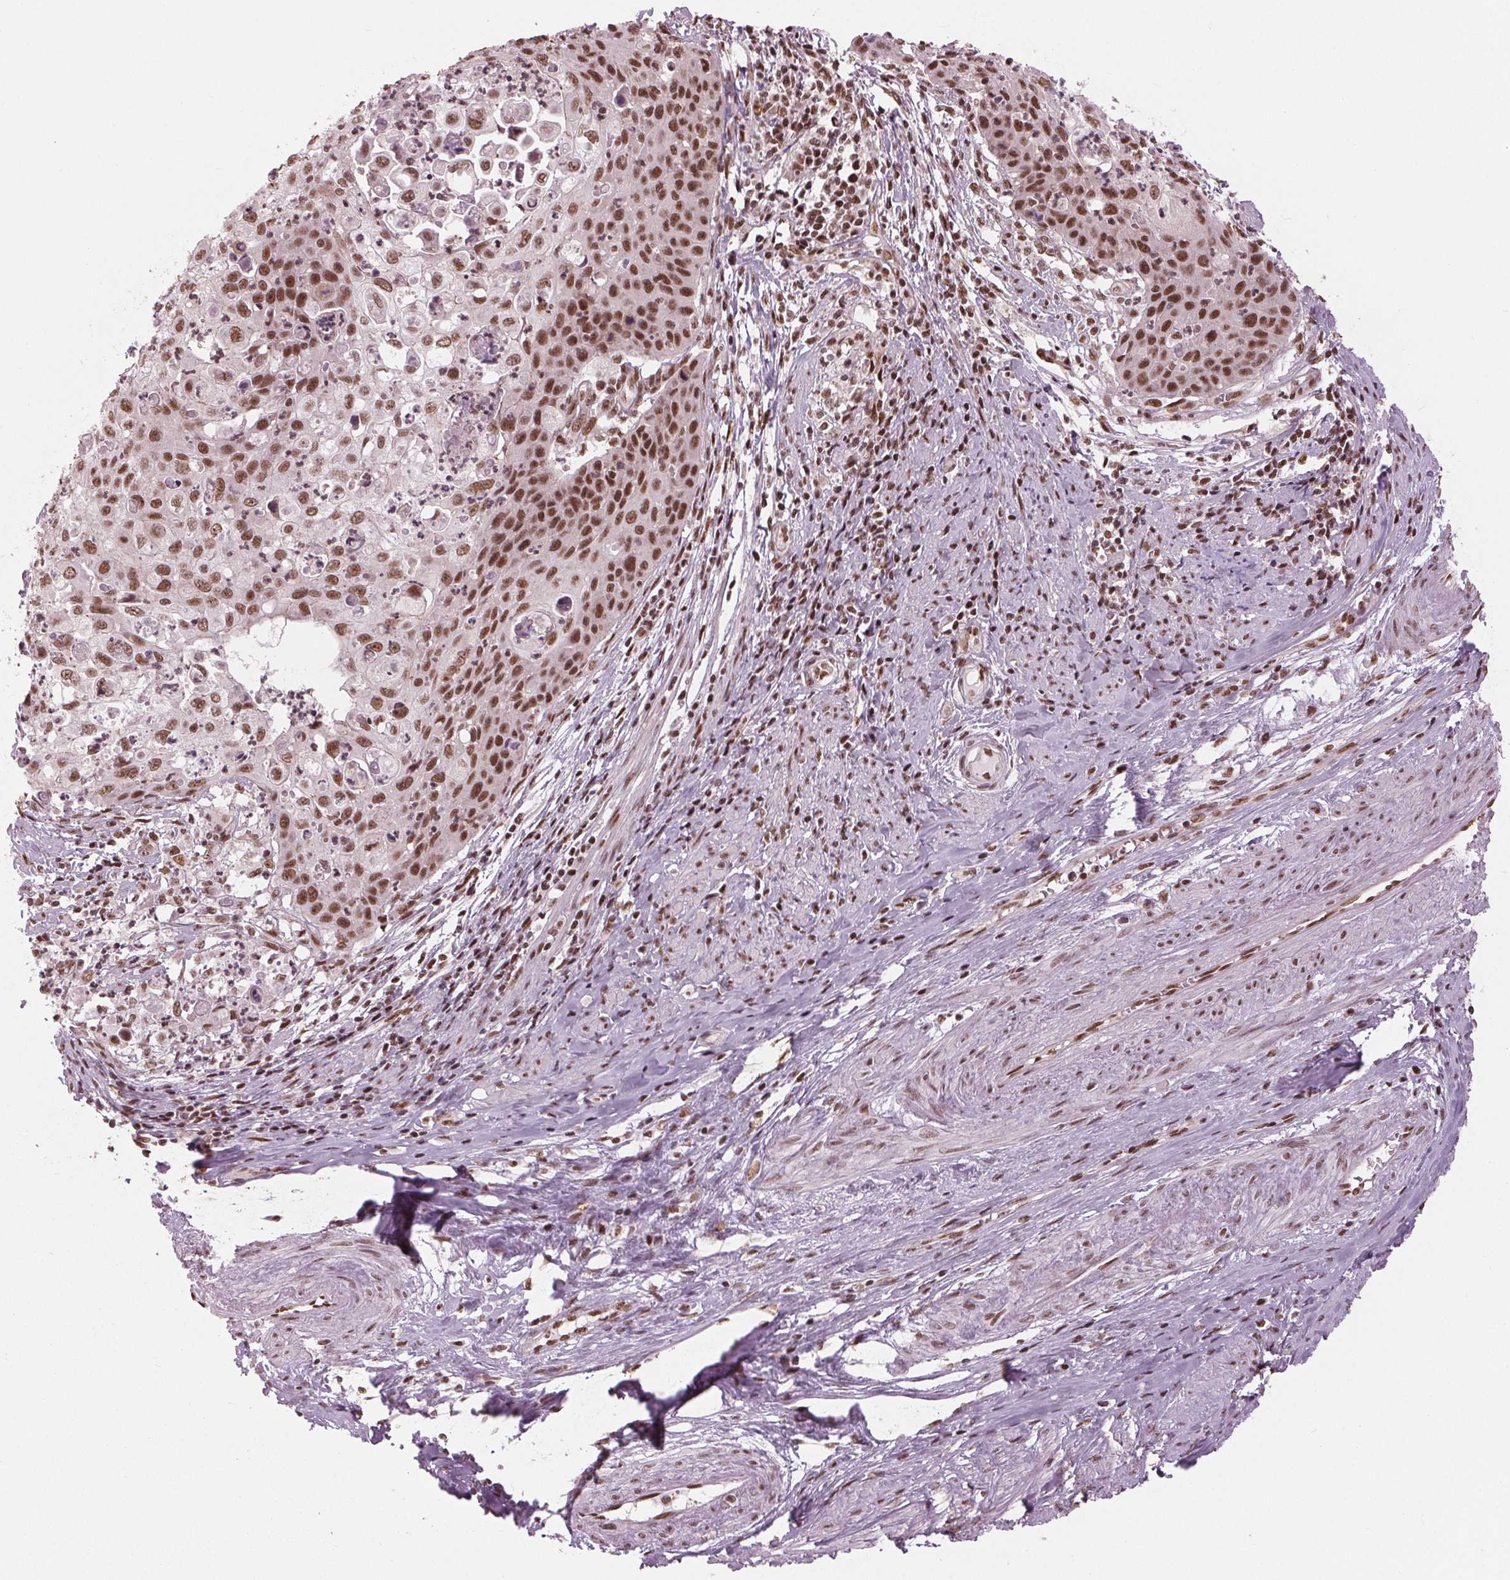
{"staining": {"intensity": "moderate", "quantity": ">75%", "location": "nuclear"}, "tissue": "cervical cancer", "cell_type": "Tumor cells", "image_type": "cancer", "snomed": [{"axis": "morphology", "description": "Squamous cell carcinoma, NOS"}, {"axis": "topography", "description": "Cervix"}], "caption": "A brown stain shows moderate nuclear expression of a protein in cervical cancer (squamous cell carcinoma) tumor cells.", "gene": "LSM2", "patient": {"sex": "female", "age": 65}}